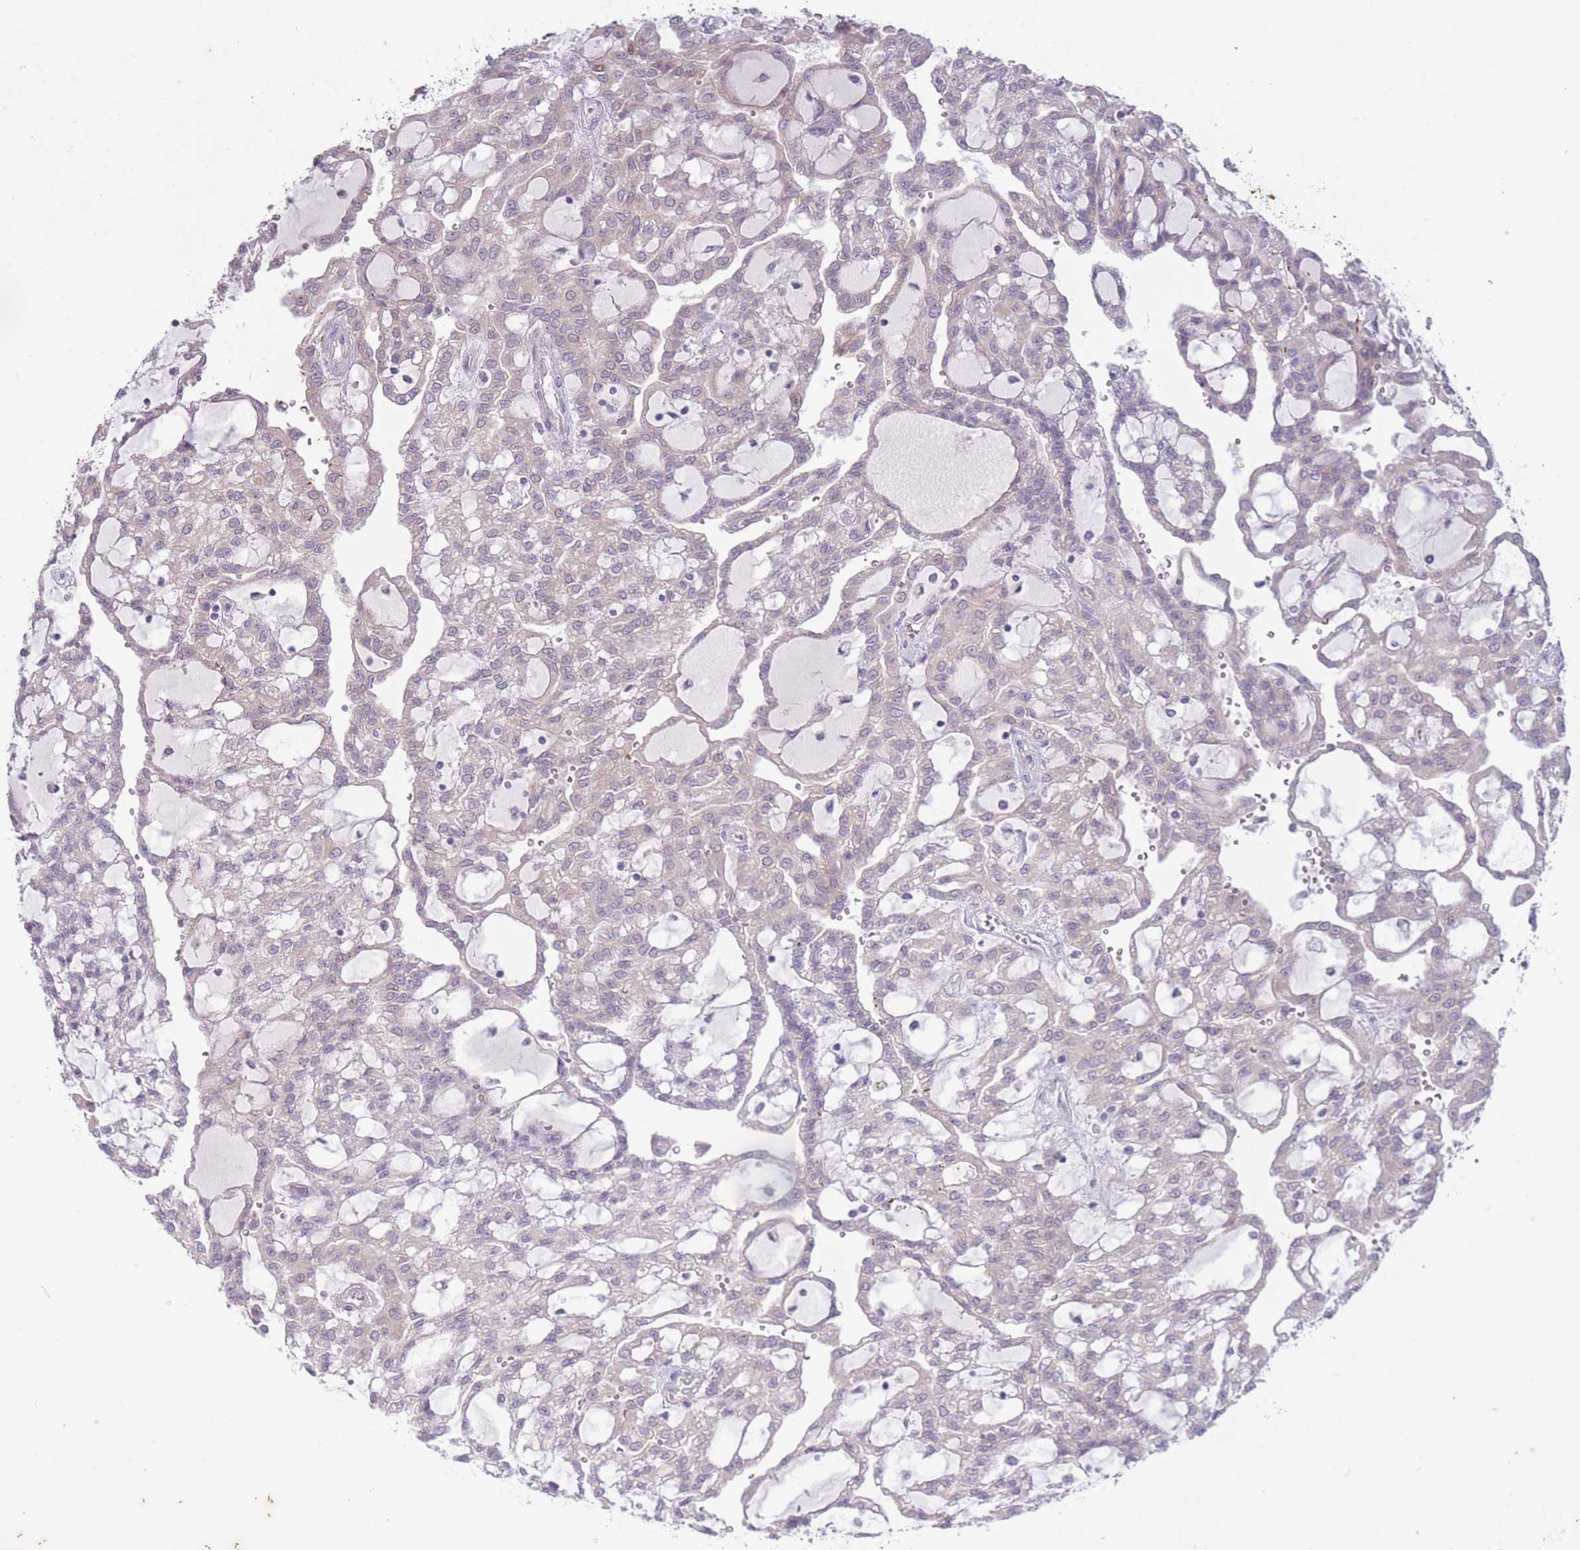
{"staining": {"intensity": "negative", "quantity": "none", "location": "none"}, "tissue": "renal cancer", "cell_type": "Tumor cells", "image_type": "cancer", "snomed": [{"axis": "morphology", "description": "Adenocarcinoma, NOS"}, {"axis": "topography", "description": "Kidney"}], "caption": "High power microscopy micrograph of an immunohistochemistry image of renal adenocarcinoma, revealing no significant positivity in tumor cells. (DAB immunohistochemistry (IHC) visualized using brightfield microscopy, high magnification).", "gene": "ARPIN", "patient": {"sex": "male", "age": 63}}